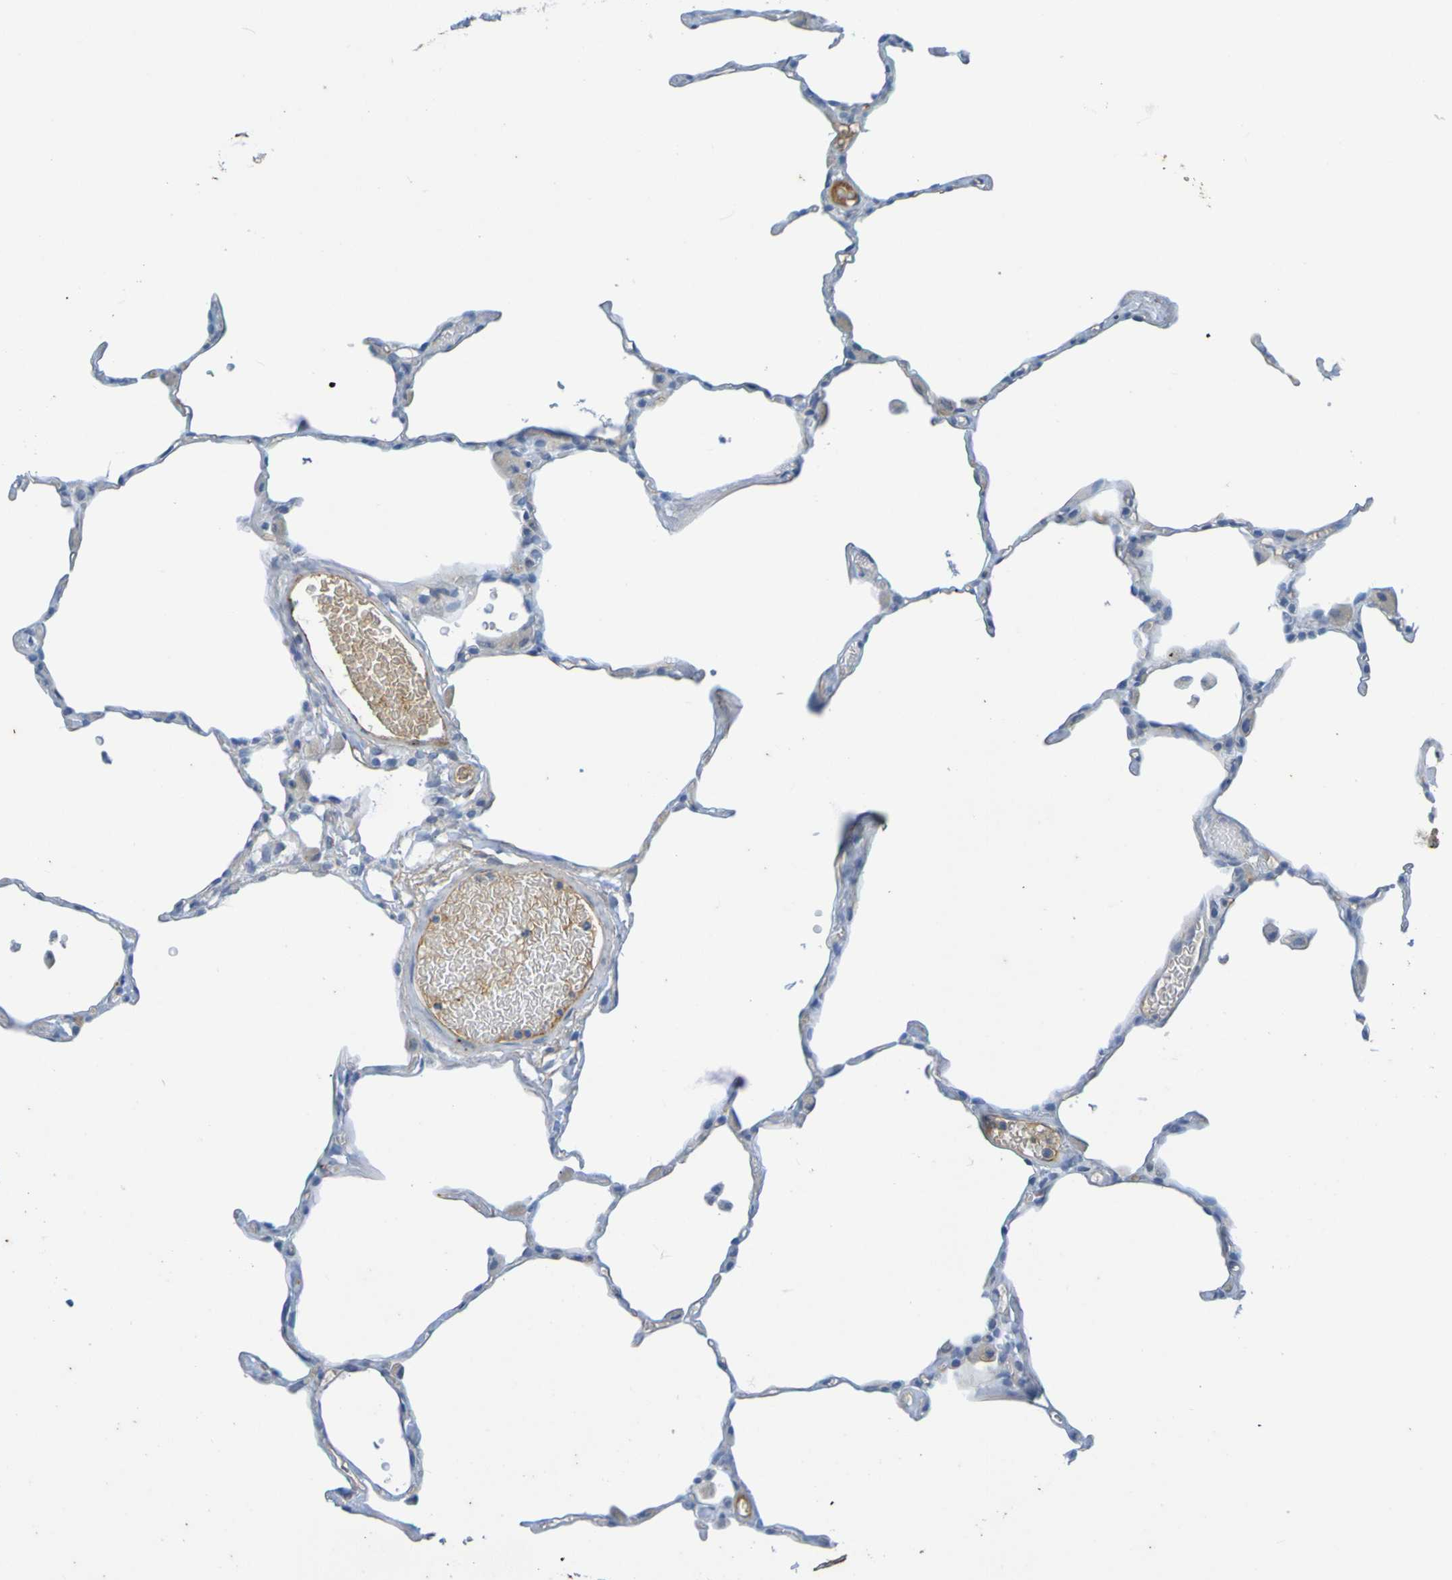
{"staining": {"intensity": "negative", "quantity": "none", "location": "none"}, "tissue": "lung", "cell_type": "Alveolar cells", "image_type": "normal", "snomed": [{"axis": "morphology", "description": "Normal tissue, NOS"}, {"axis": "topography", "description": "Lung"}], "caption": "Human lung stained for a protein using immunohistochemistry (IHC) displays no positivity in alveolar cells.", "gene": "IL10", "patient": {"sex": "female", "age": 49}}